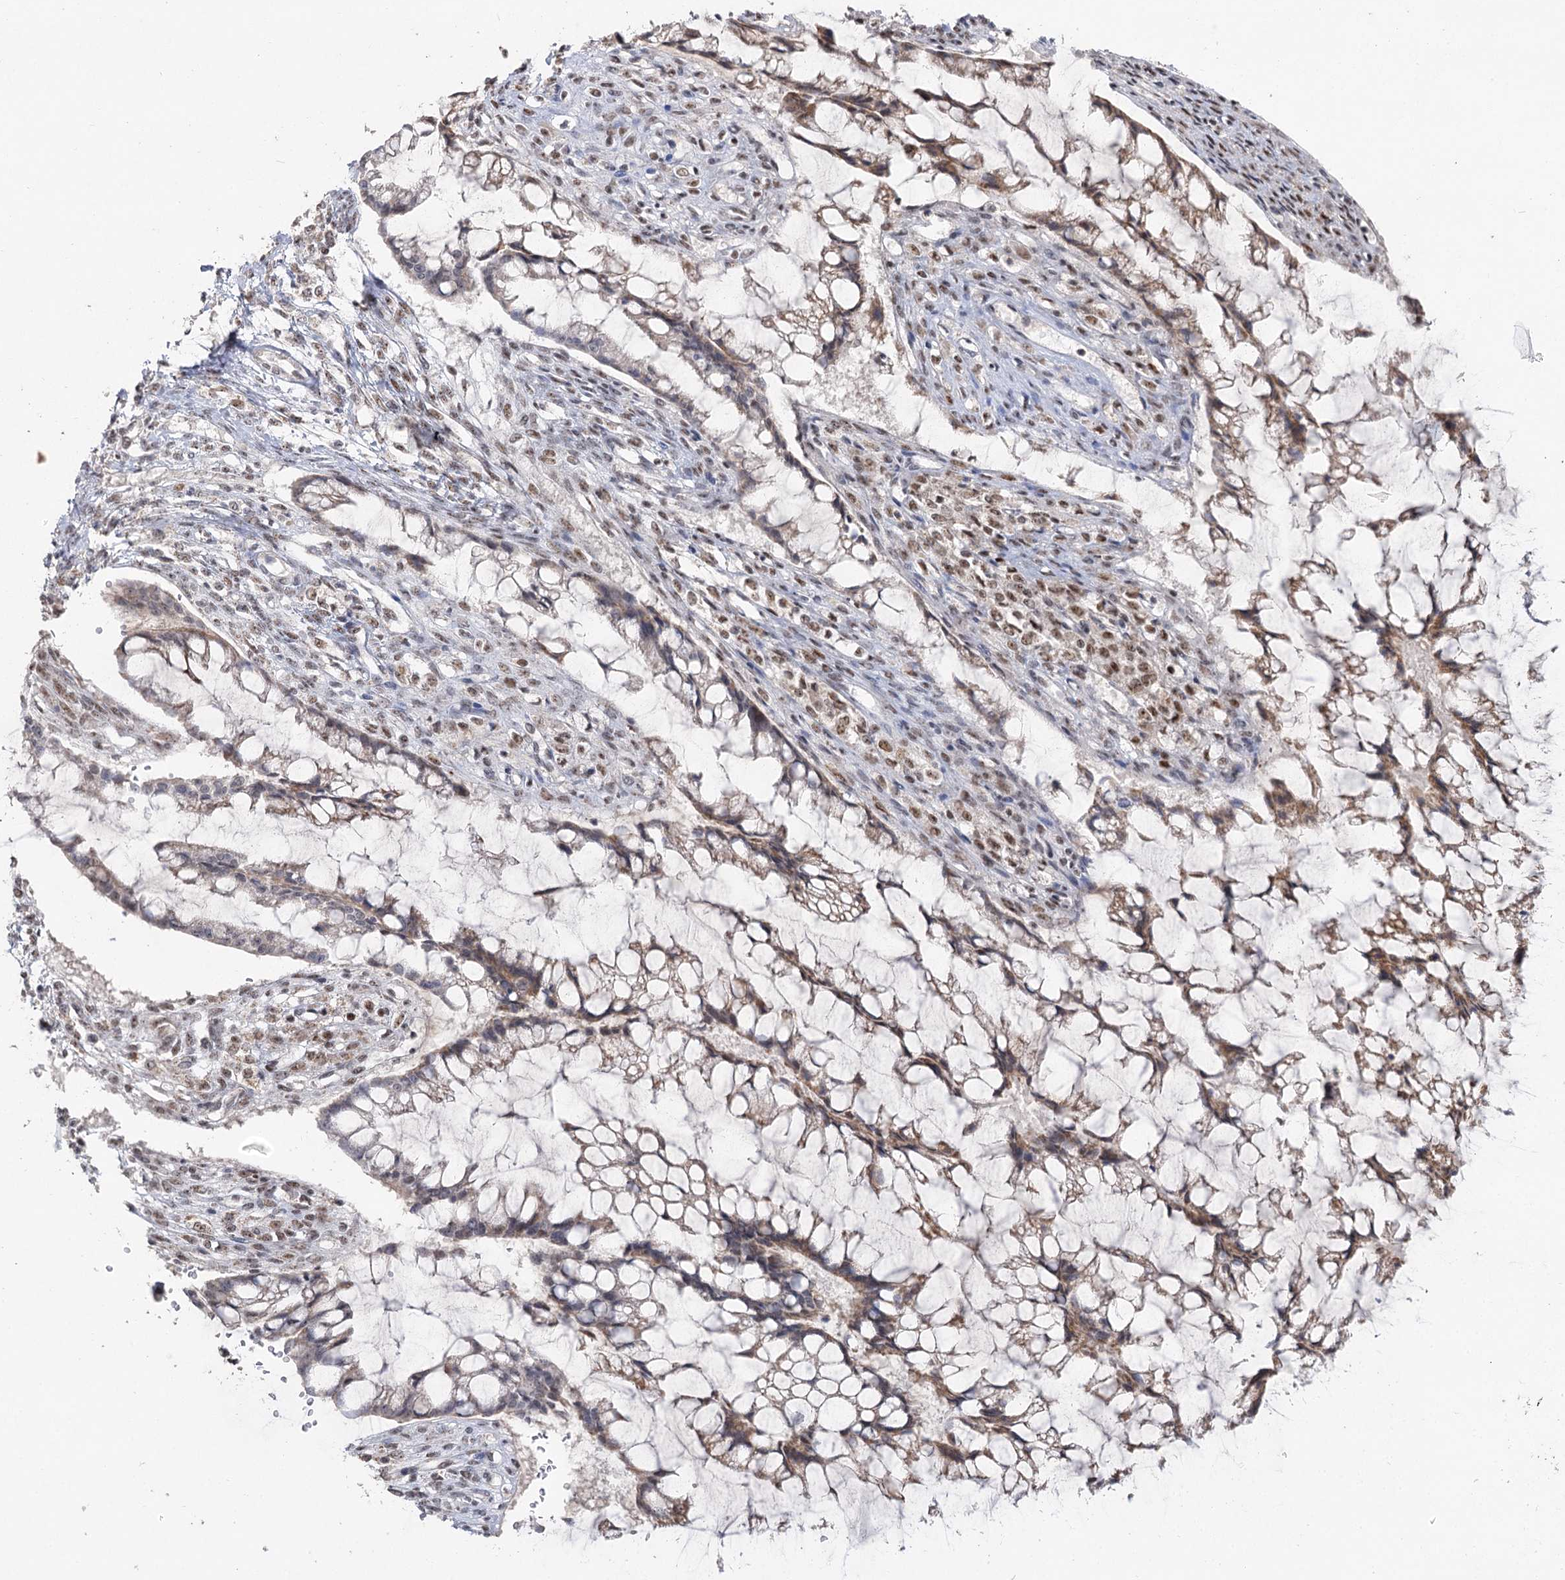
{"staining": {"intensity": "moderate", "quantity": "25%-75%", "location": "cytoplasmic/membranous"}, "tissue": "ovarian cancer", "cell_type": "Tumor cells", "image_type": "cancer", "snomed": [{"axis": "morphology", "description": "Cystadenocarcinoma, mucinous, NOS"}, {"axis": "topography", "description": "Ovary"}], "caption": "A brown stain shows moderate cytoplasmic/membranous positivity of a protein in human ovarian cancer tumor cells.", "gene": "RUFY4", "patient": {"sex": "female", "age": 73}}